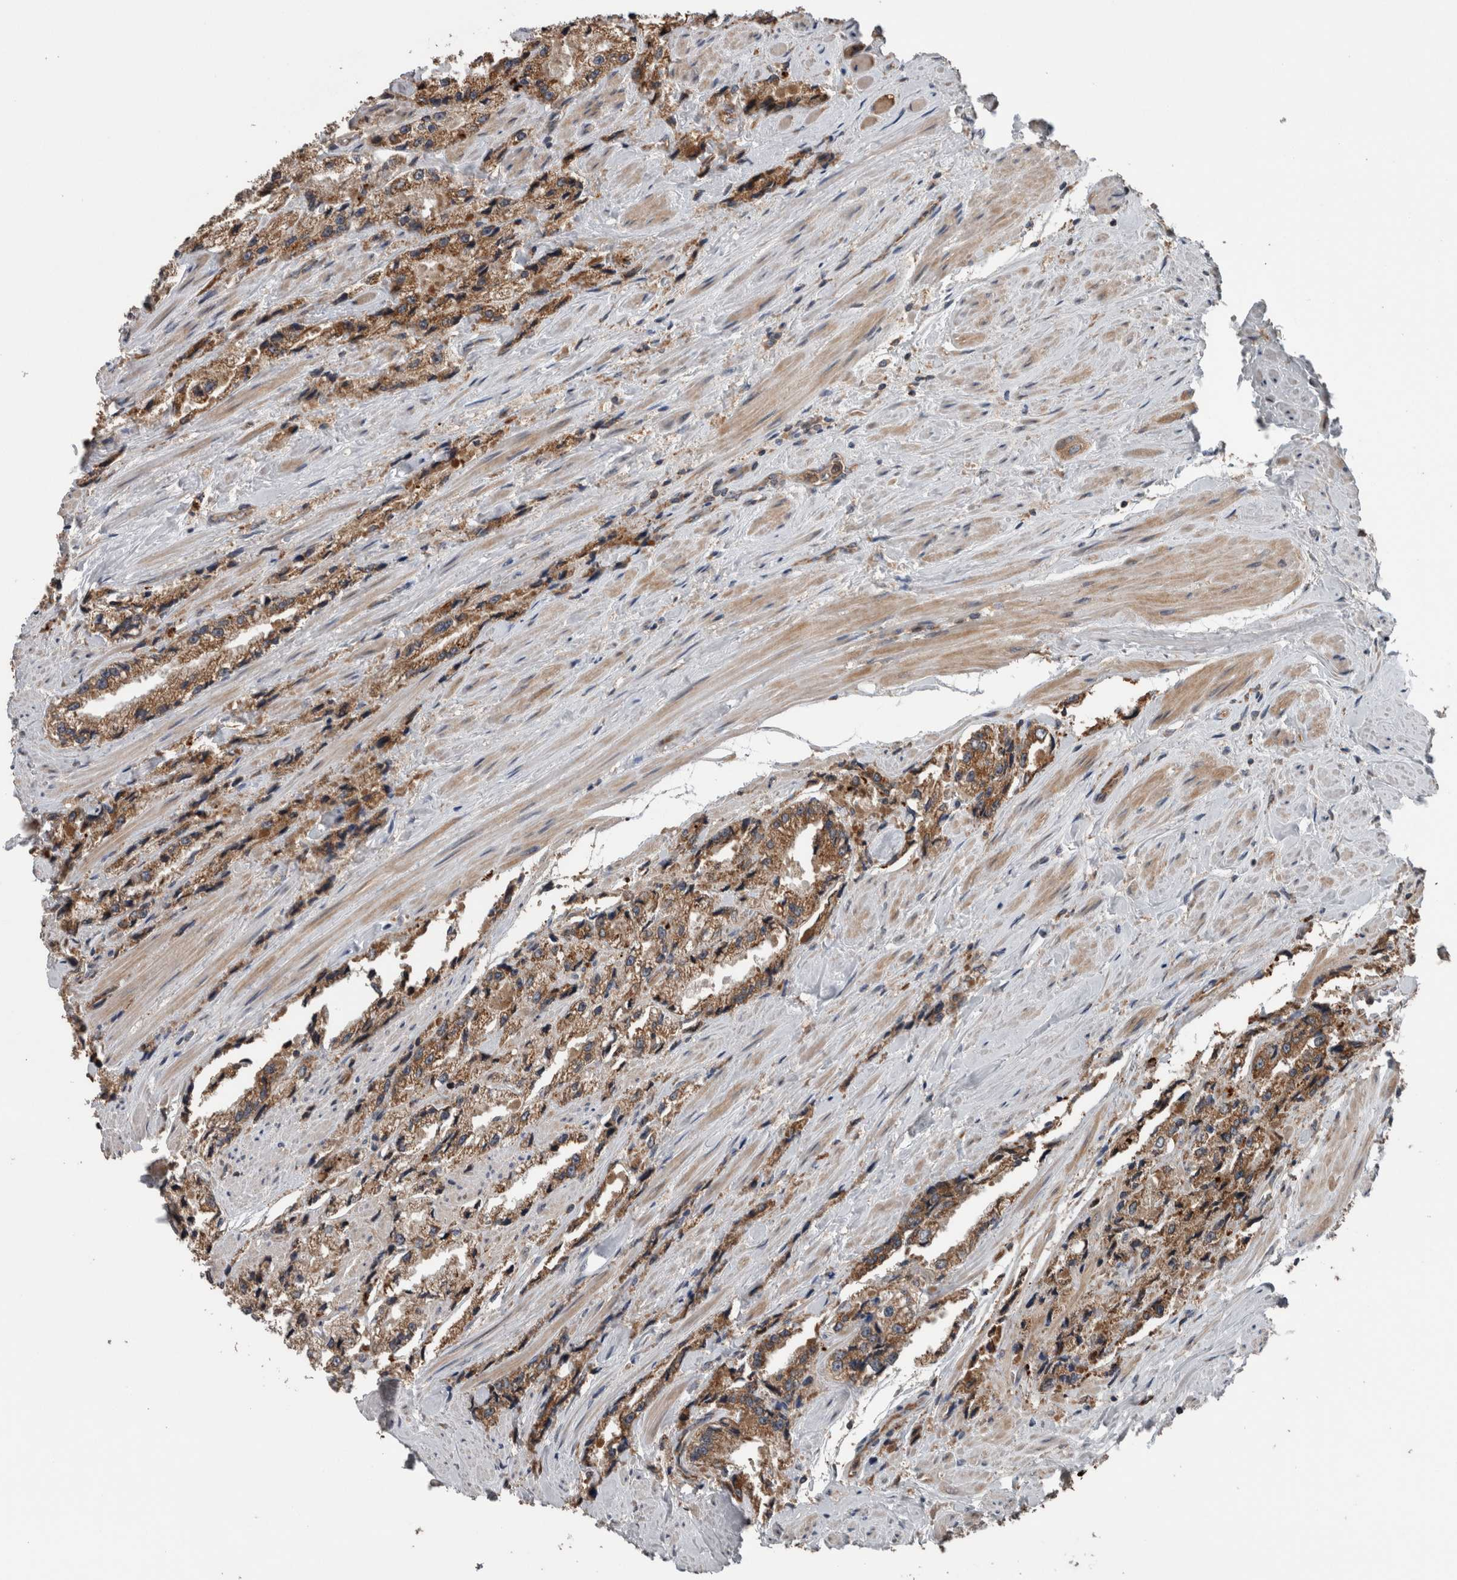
{"staining": {"intensity": "moderate", "quantity": ">75%", "location": "cytoplasmic/membranous"}, "tissue": "prostate cancer", "cell_type": "Tumor cells", "image_type": "cancer", "snomed": [{"axis": "morphology", "description": "Adenocarcinoma, High grade"}, {"axis": "topography", "description": "Prostate"}], "caption": "Immunohistochemical staining of human prostate cancer exhibits medium levels of moderate cytoplasmic/membranous staining in about >75% of tumor cells.", "gene": "RIOK3", "patient": {"sex": "male", "age": 58}}